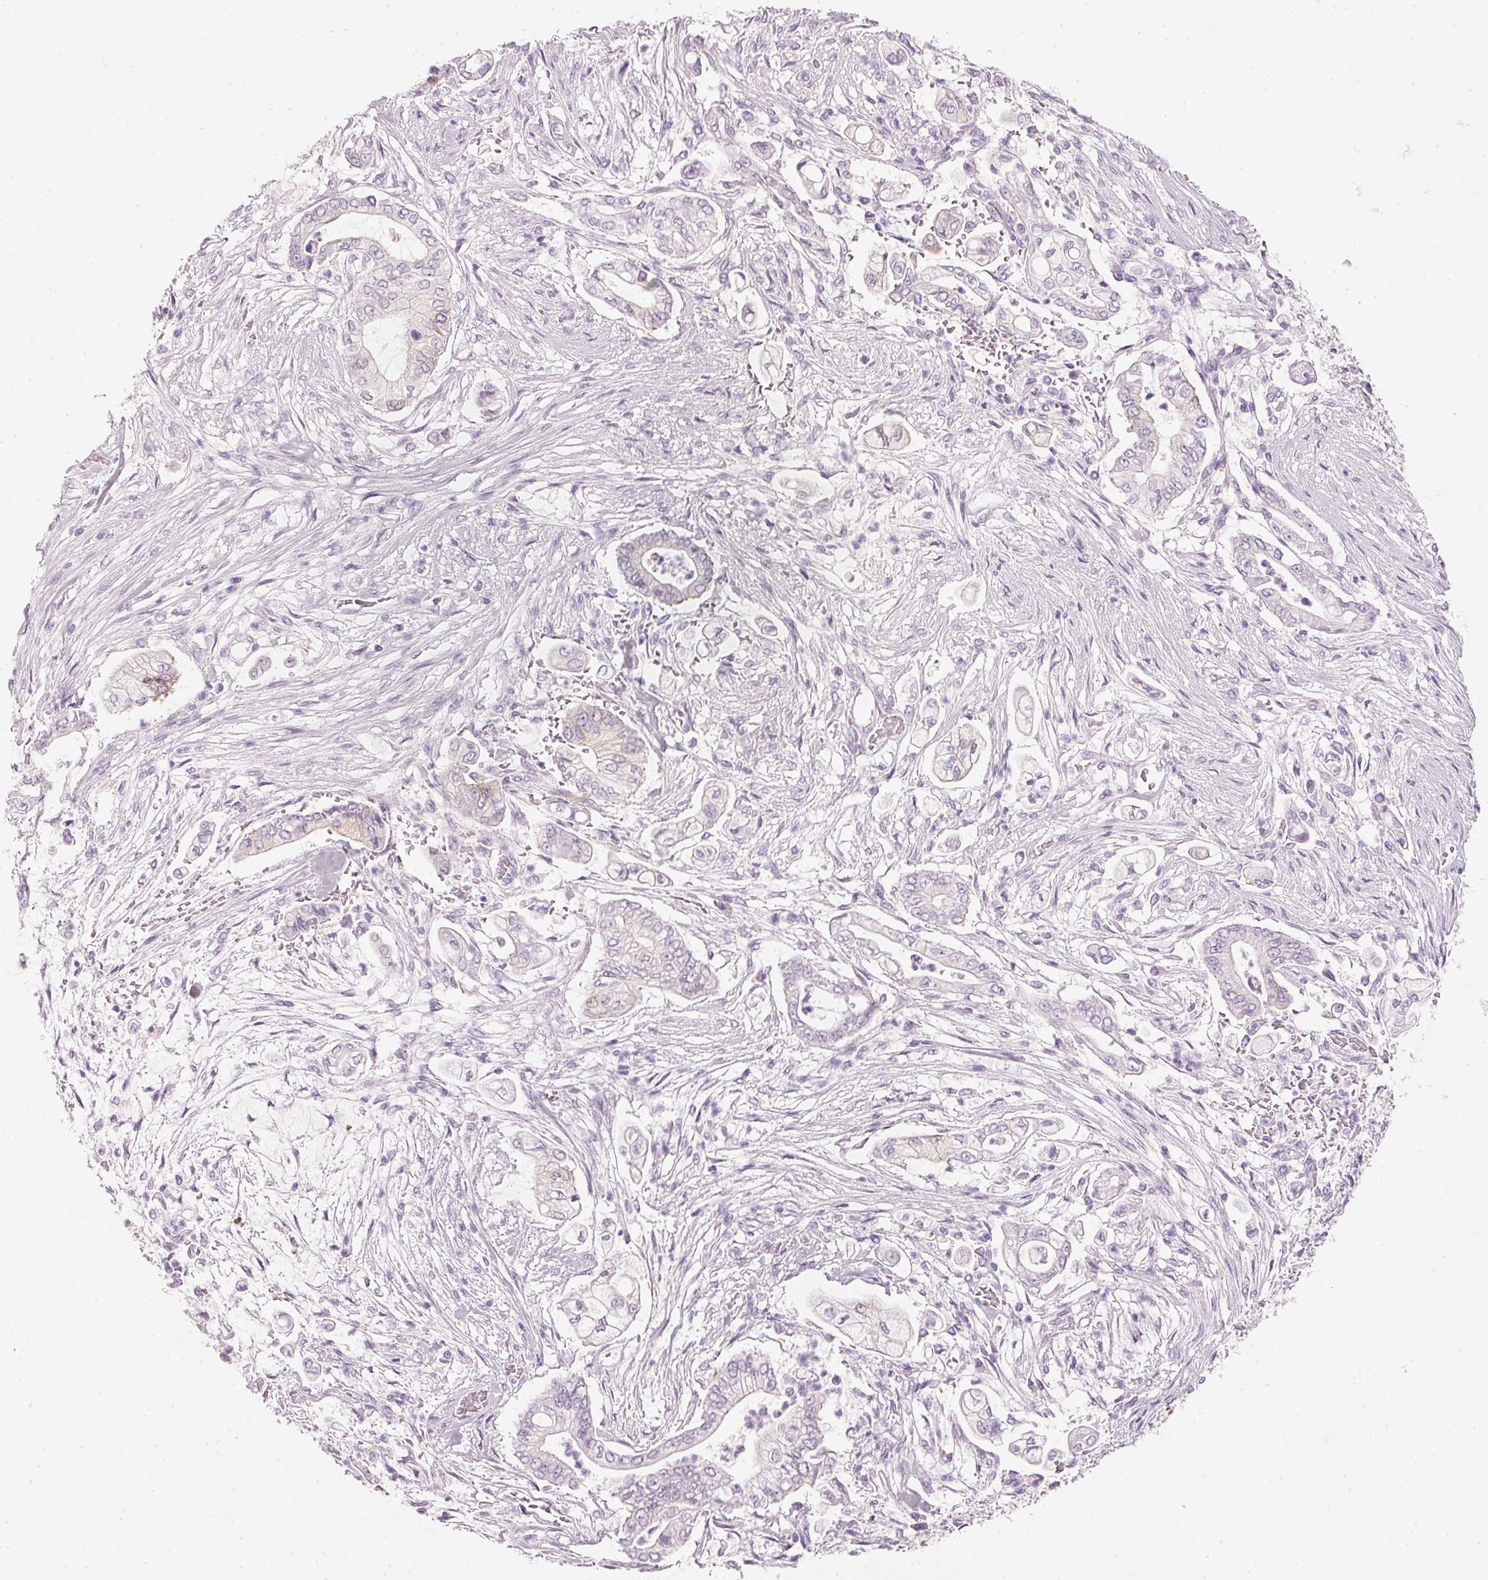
{"staining": {"intensity": "moderate", "quantity": "<25%", "location": "cytoplasmic/membranous"}, "tissue": "pancreatic cancer", "cell_type": "Tumor cells", "image_type": "cancer", "snomed": [{"axis": "morphology", "description": "Adenocarcinoma, NOS"}, {"axis": "topography", "description": "Pancreas"}], "caption": "A low amount of moderate cytoplasmic/membranous expression is seen in approximately <25% of tumor cells in pancreatic cancer tissue. (Stains: DAB (3,3'-diaminobenzidine) in brown, nuclei in blue, Microscopy: brightfield microscopy at high magnification).", "gene": "PDXDC1", "patient": {"sex": "female", "age": 69}}